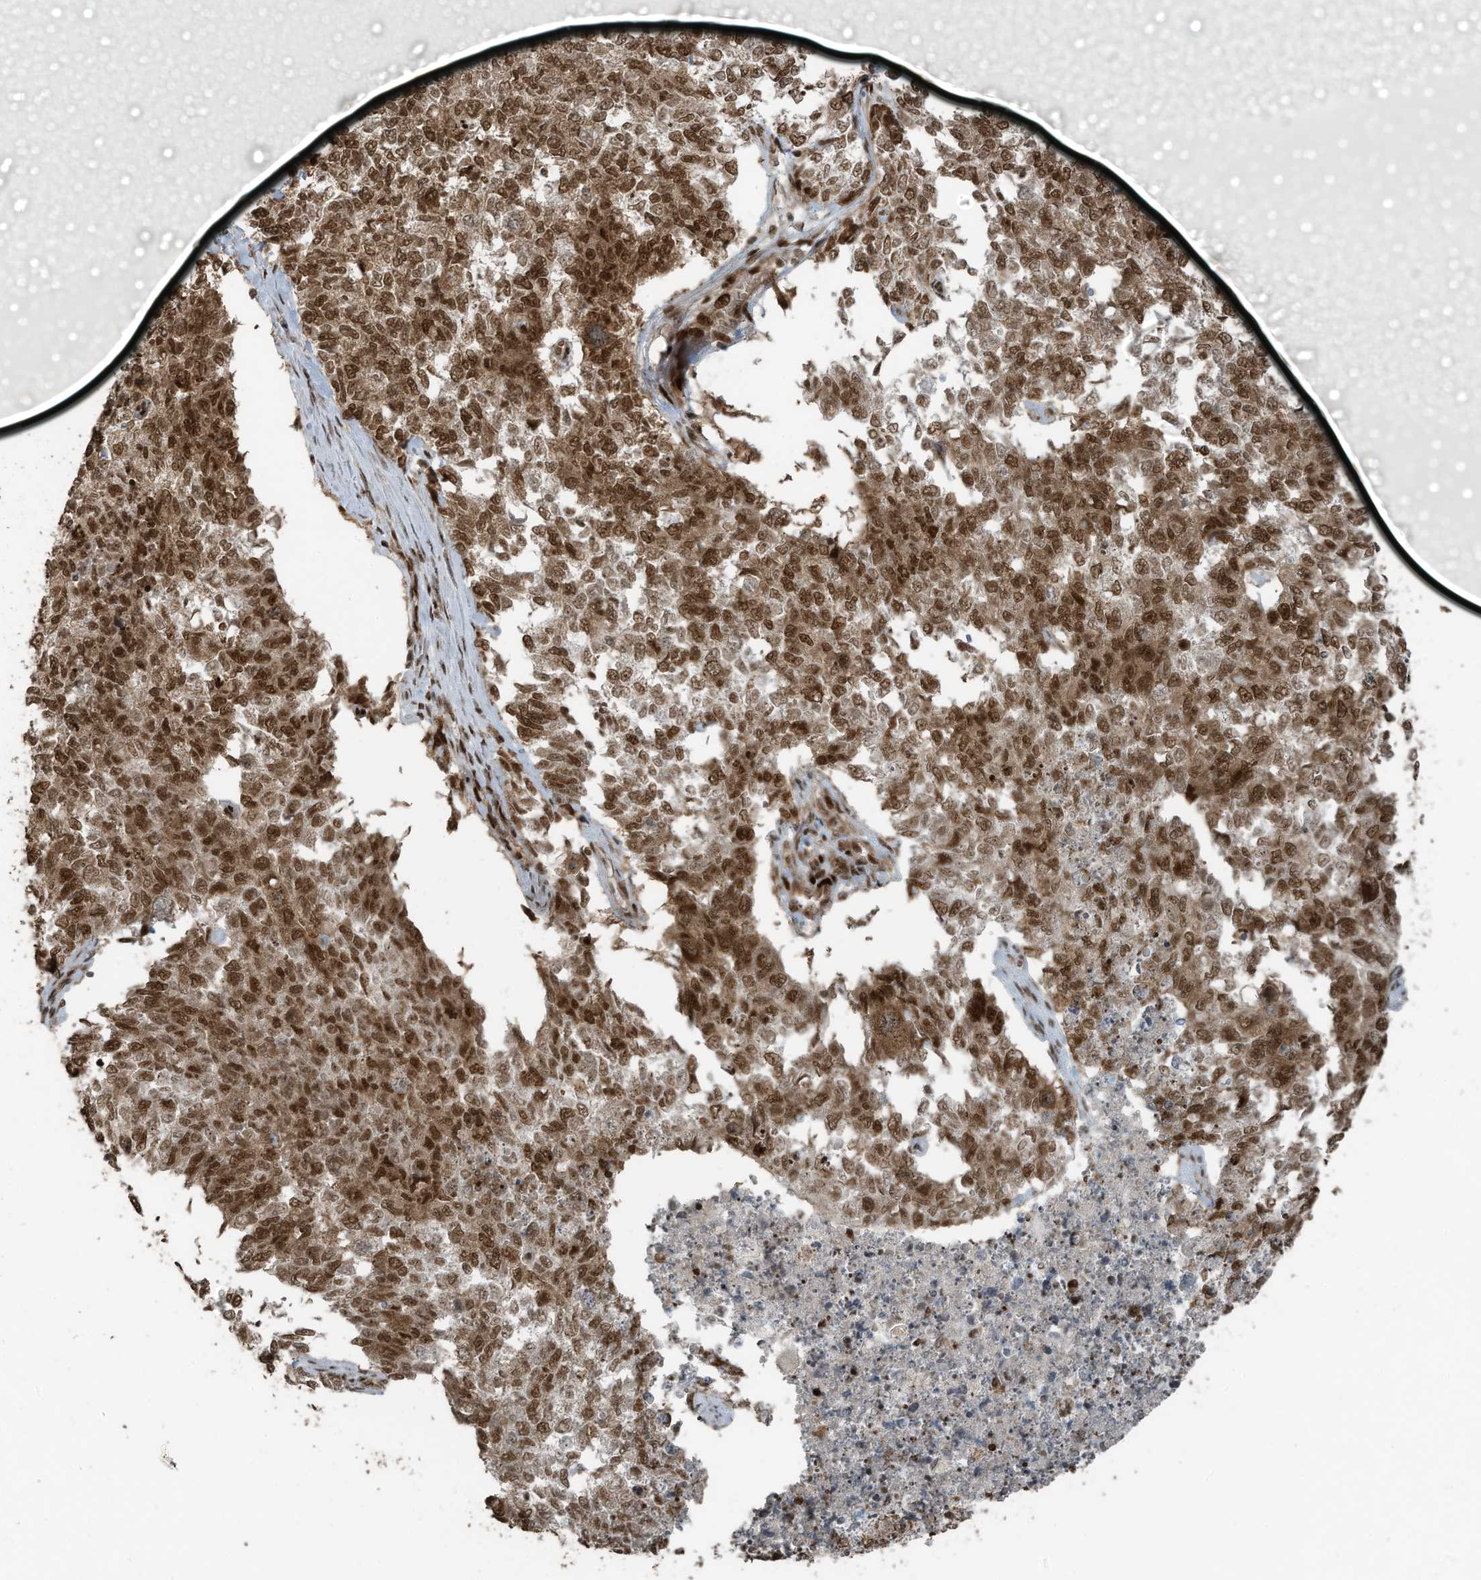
{"staining": {"intensity": "moderate", "quantity": ">75%", "location": "nuclear"}, "tissue": "cervical cancer", "cell_type": "Tumor cells", "image_type": "cancer", "snomed": [{"axis": "morphology", "description": "Squamous cell carcinoma, NOS"}, {"axis": "topography", "description": "Cervix"}], "caption": "A brown stain labels moderate nuclear expression of a protein in human cervical squamous cell carcinoma tumor cells.", "gene": "PCNP", "patient": {"sex": "female", "age": 63}}